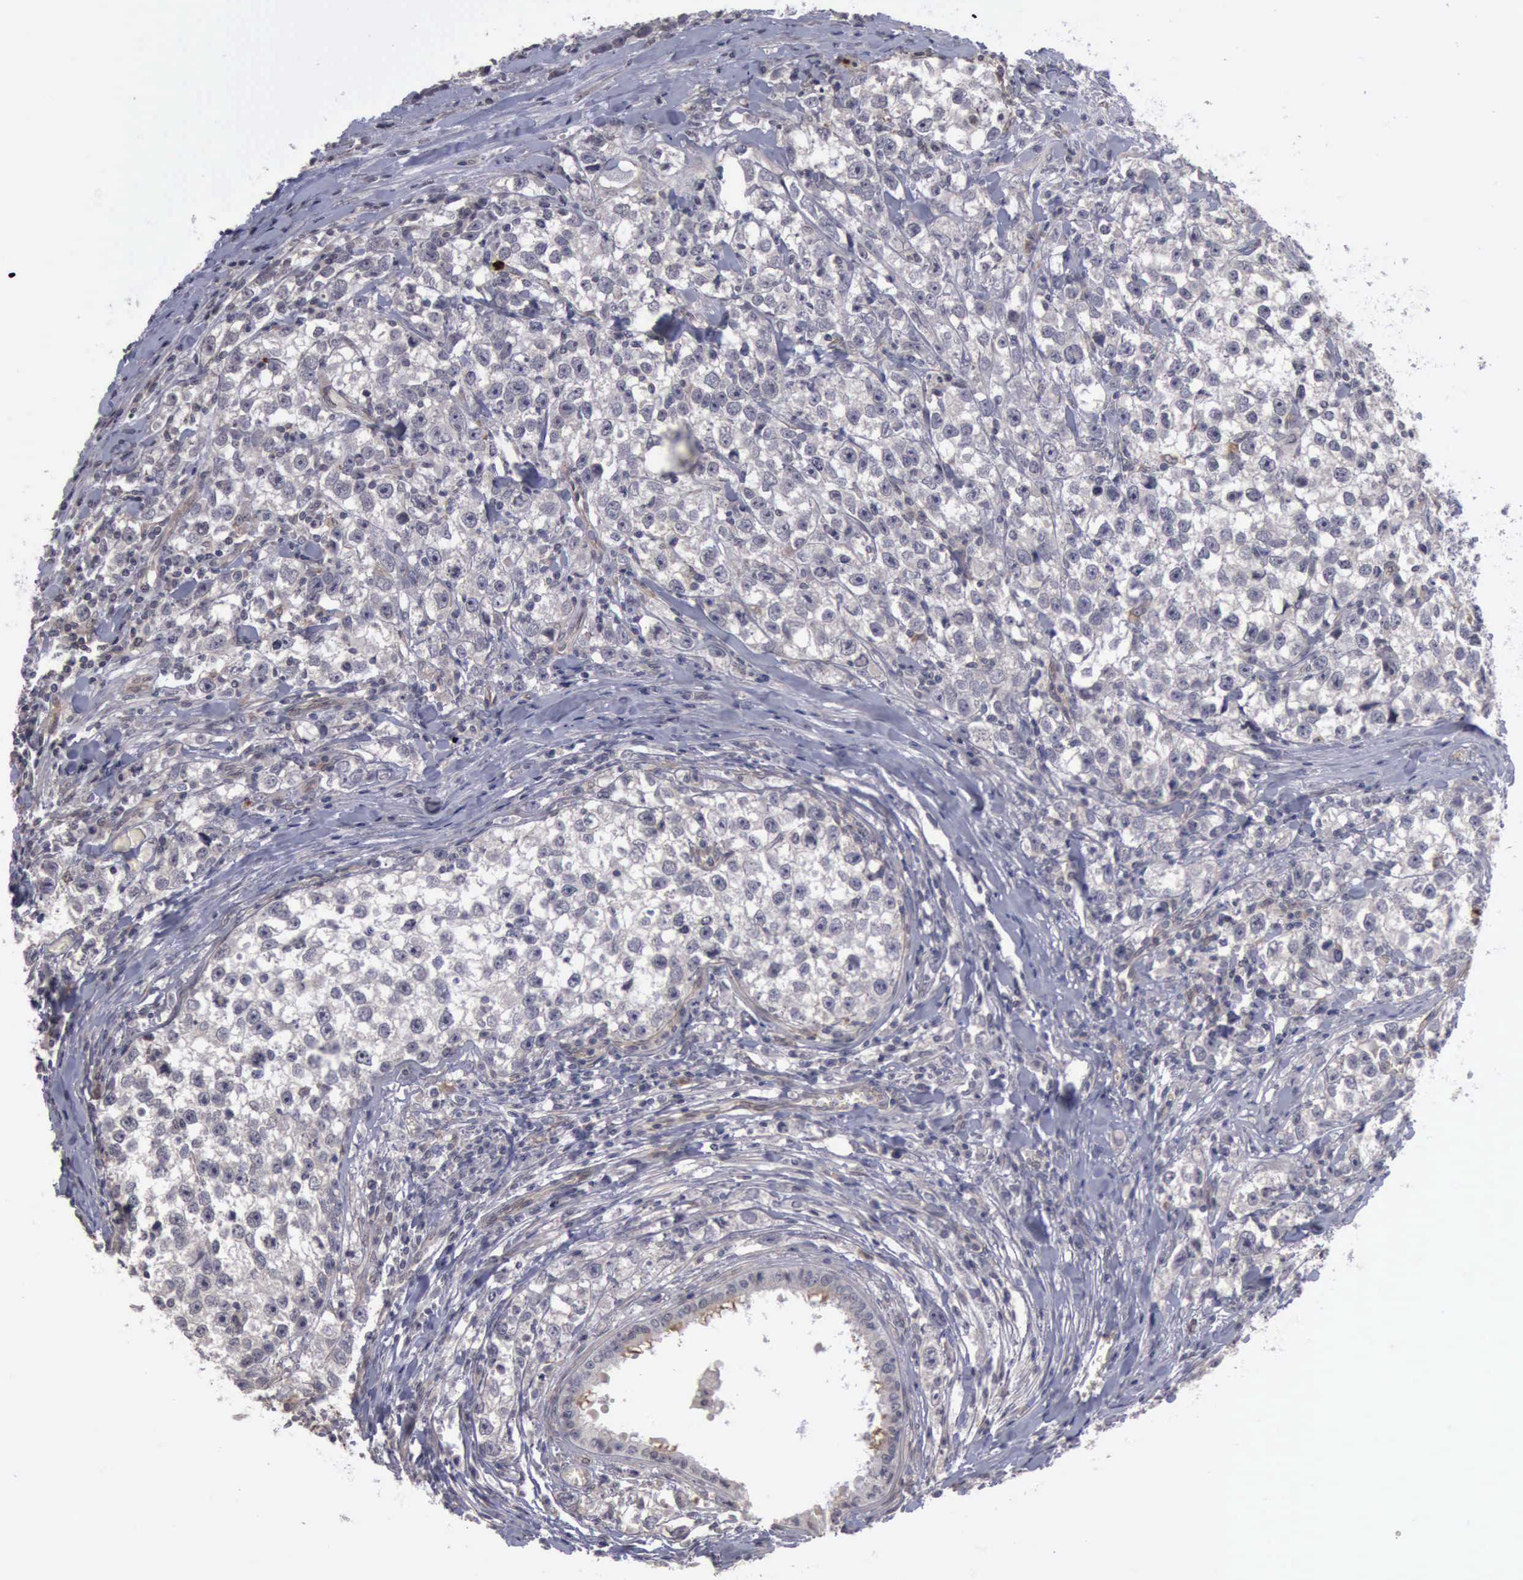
{"staining": {"intensity": "negative", "quantity": "none", "location": "none"}, "tissue": "testis cancer", "cell_type": "Tumor cells", "image_type": "cancer", "snomed": [{"axis": "morphology", "description": "Seminoma, NOS"}, {"axis": "morphology", "description": "Carcinoma, Embryonal, NOS"}, {"axis": "topography", "description": "Testis"}], "caption": "The histopathology image shows no staining of tumor cells in seminoma (testis). The staining is performed using DAB (3,3'-diaminobenzidine) brown chromogen with nuclei counter-stained in using hematoxylin.", "gene": "MMP9", "patient": {"sex": "male", "age": 30}}